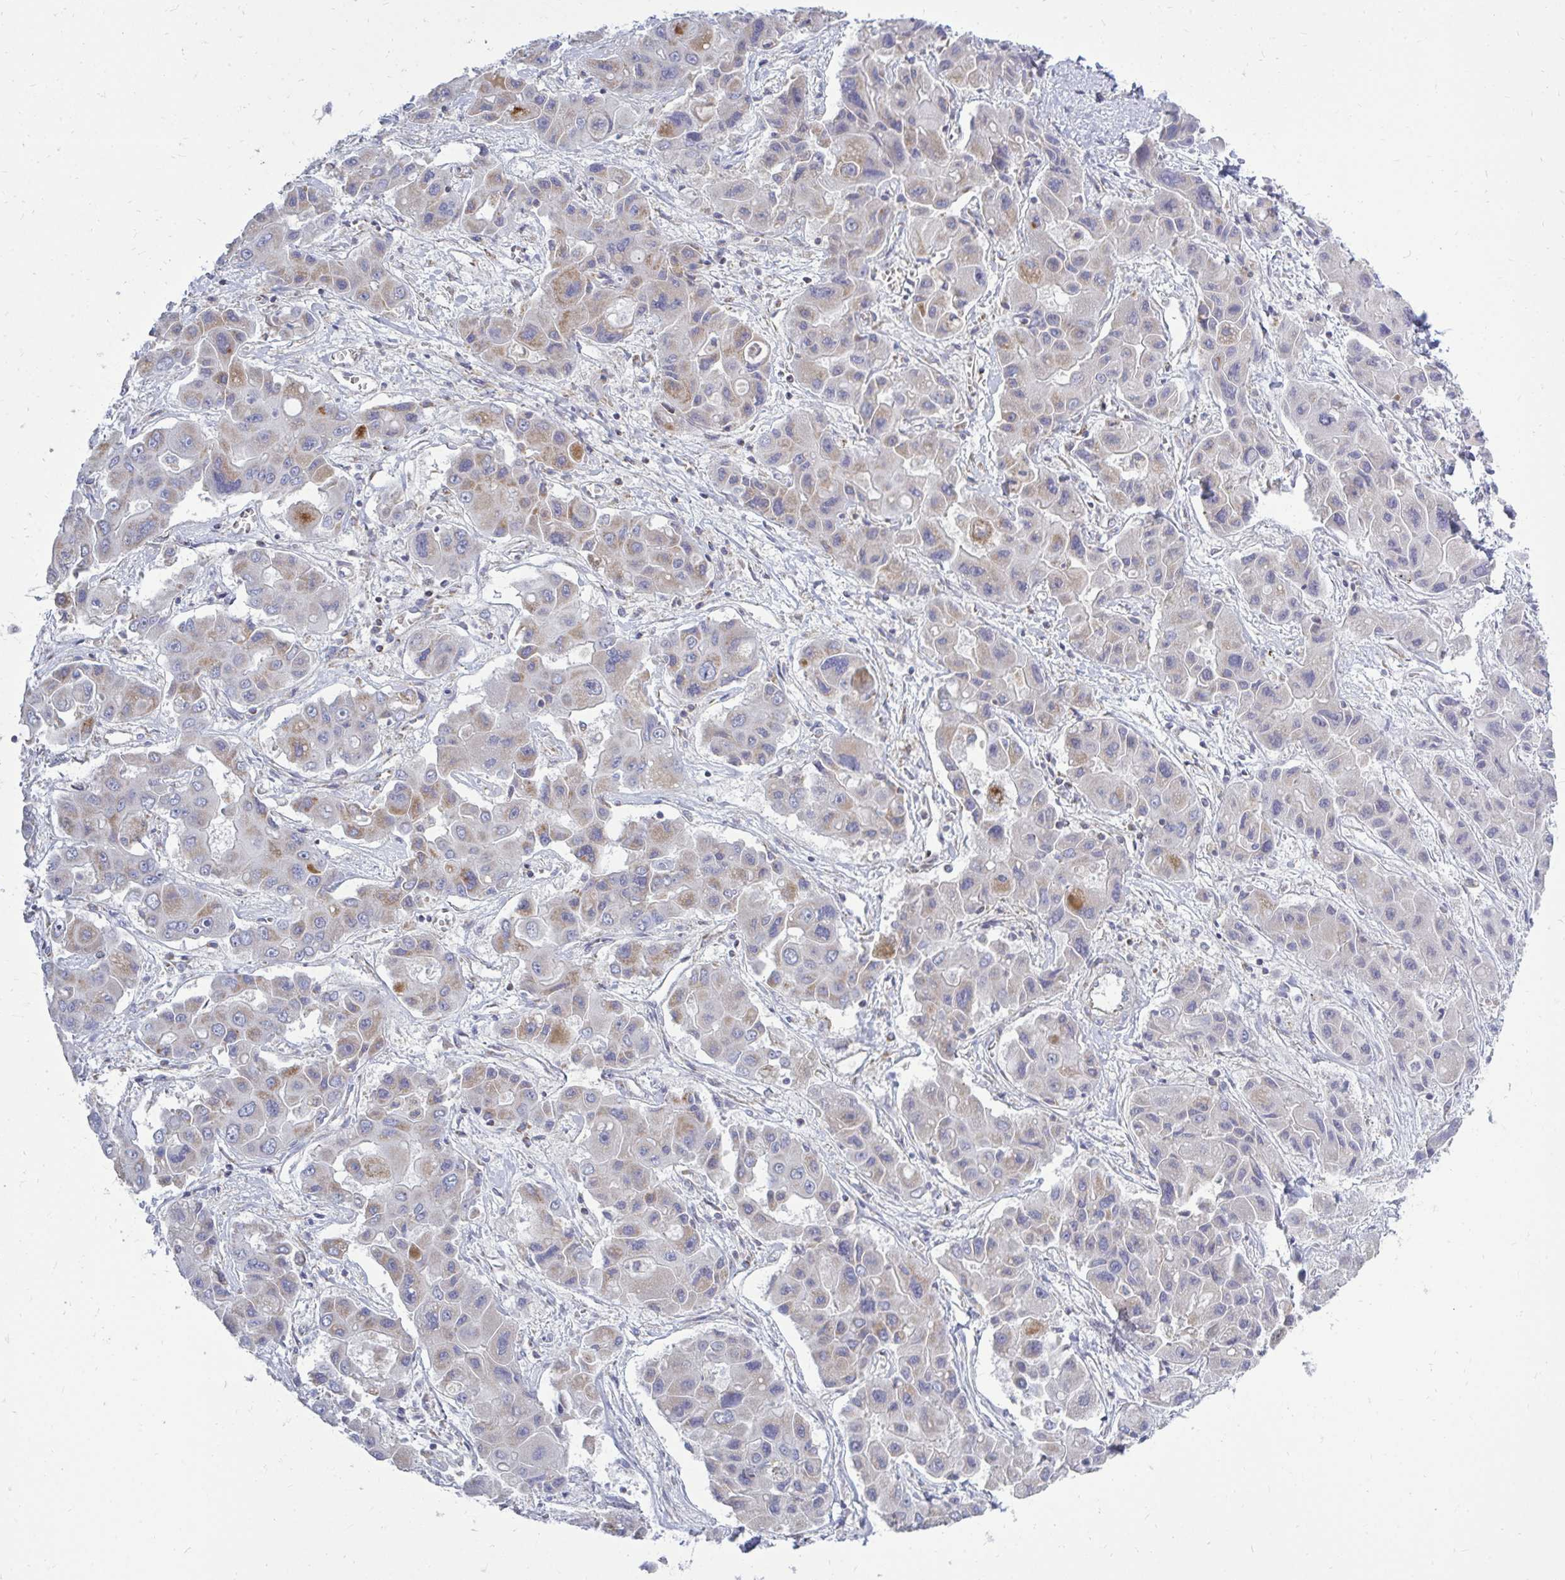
{"staining": {"intensity": "weak", "quantity": "25%-75%", "location": "cytoplasmic/membranous"}, "tissue": "liver cancer", "cell_type": "Tumor cells", "image_type": "cancer", "snomed": [{"axis": "morphology", "description": "Cholangiocarcinoma"}, {"axis": "topography", "description": "Liver"}], "caption": "This is a micrograph of IHC staining of liver cancer (cholangiocarcinoma), which shows weak positivity in the cytoplasmic/membranous of tumor cells.", "gene": "OR10R2", "patient": {"sex": "male", "age": 67}}